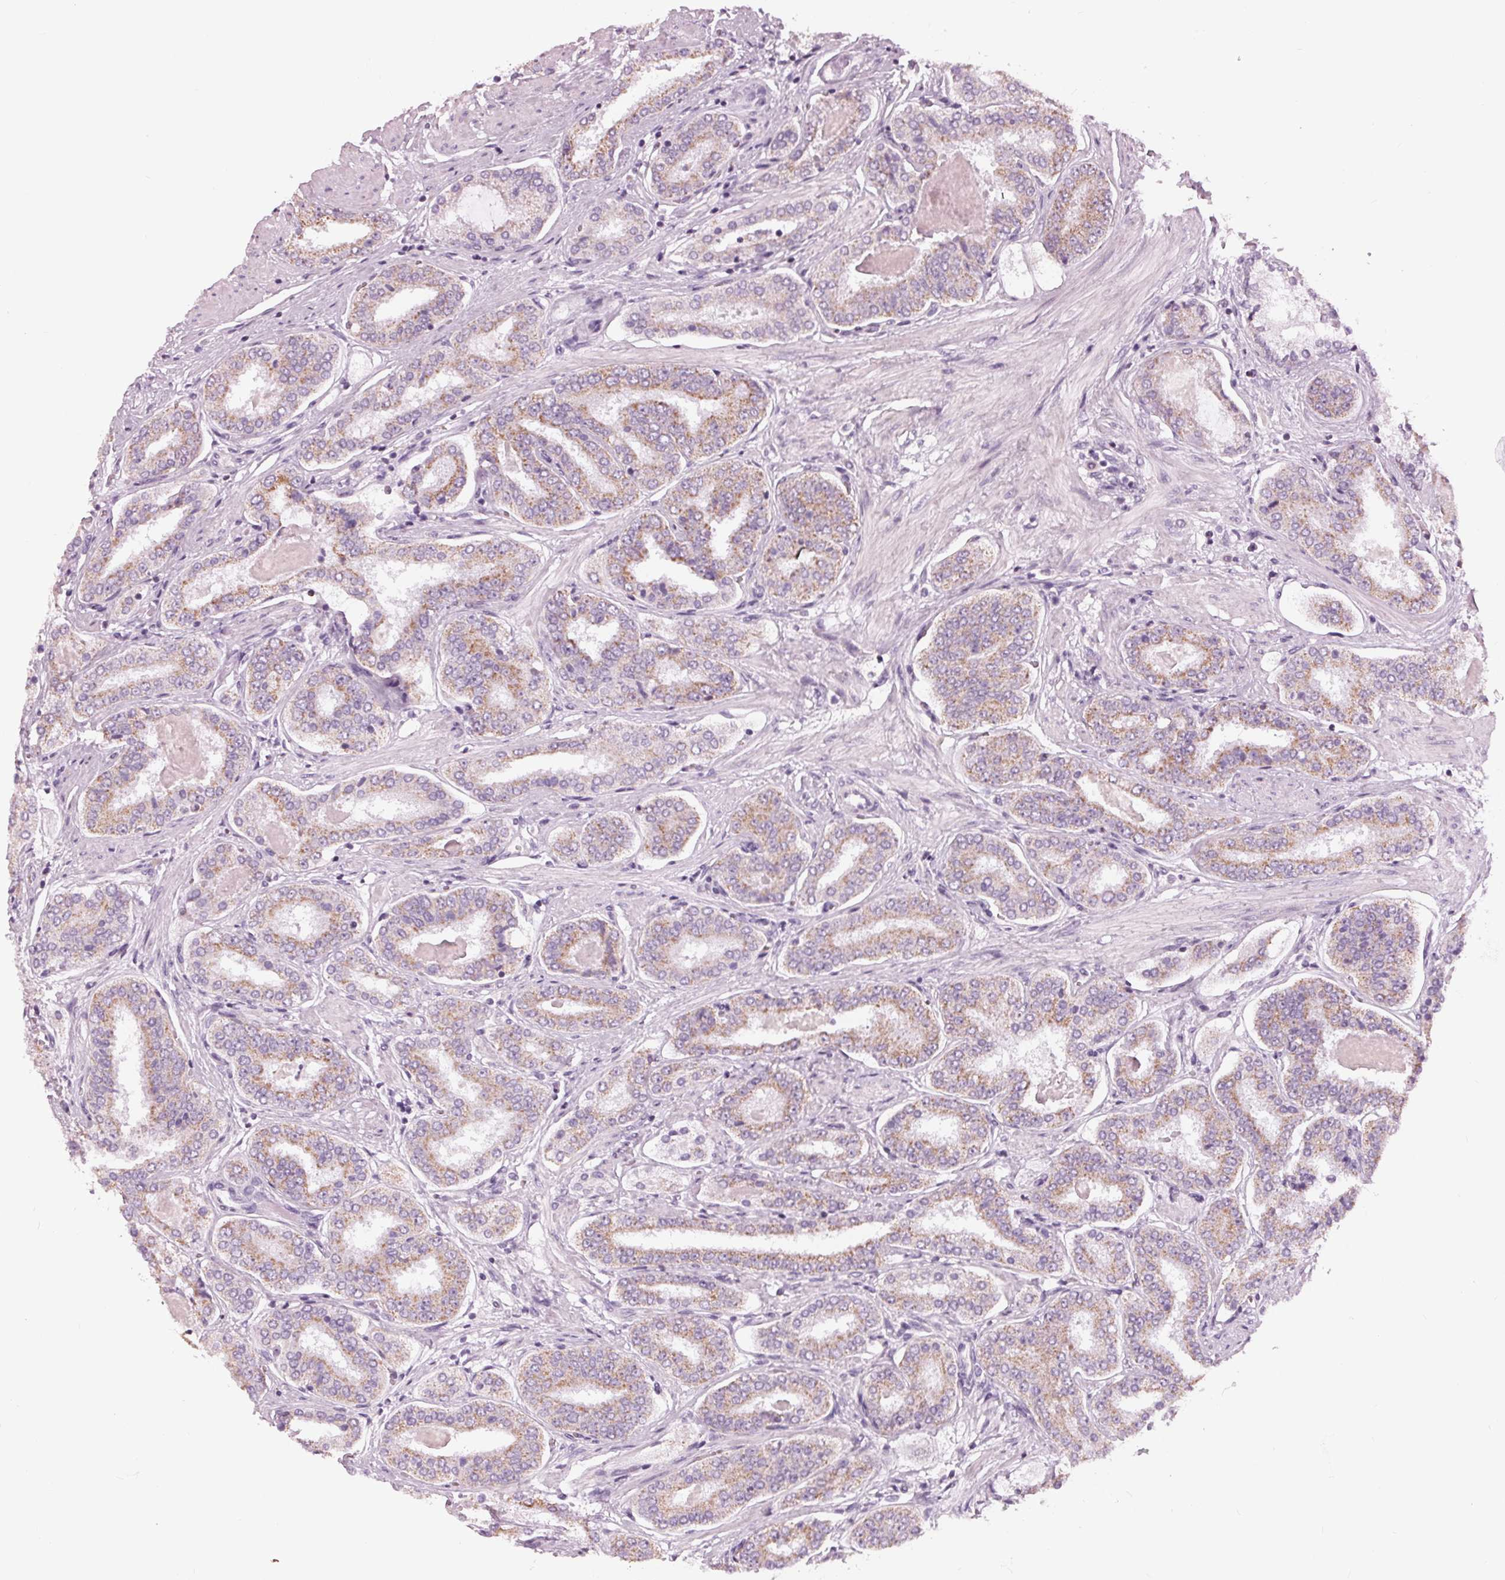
{"staining": {"intensity": "moderate", "quantity": "25%-75%", "location": "cytoplasmic/membranous"}, "tissue": "prostate cancer", "cell_type": "Tumor cells", "image_type": "cancer", "snomed": [{"axis": "morphology", "description": "Adenocarcinoma, High grade"}, {"axis": "topography", "description": "Prostate"}], "caption": "Adenocarcinoma (high-grade) (prostate) stained for a protein (brown) exhibits moderate cytoplasmic/membranous positive expression in about 25%-75% of tumor cells.", "gene": "SAMD4A", "patient": {"sex": "male", "age": 63}}